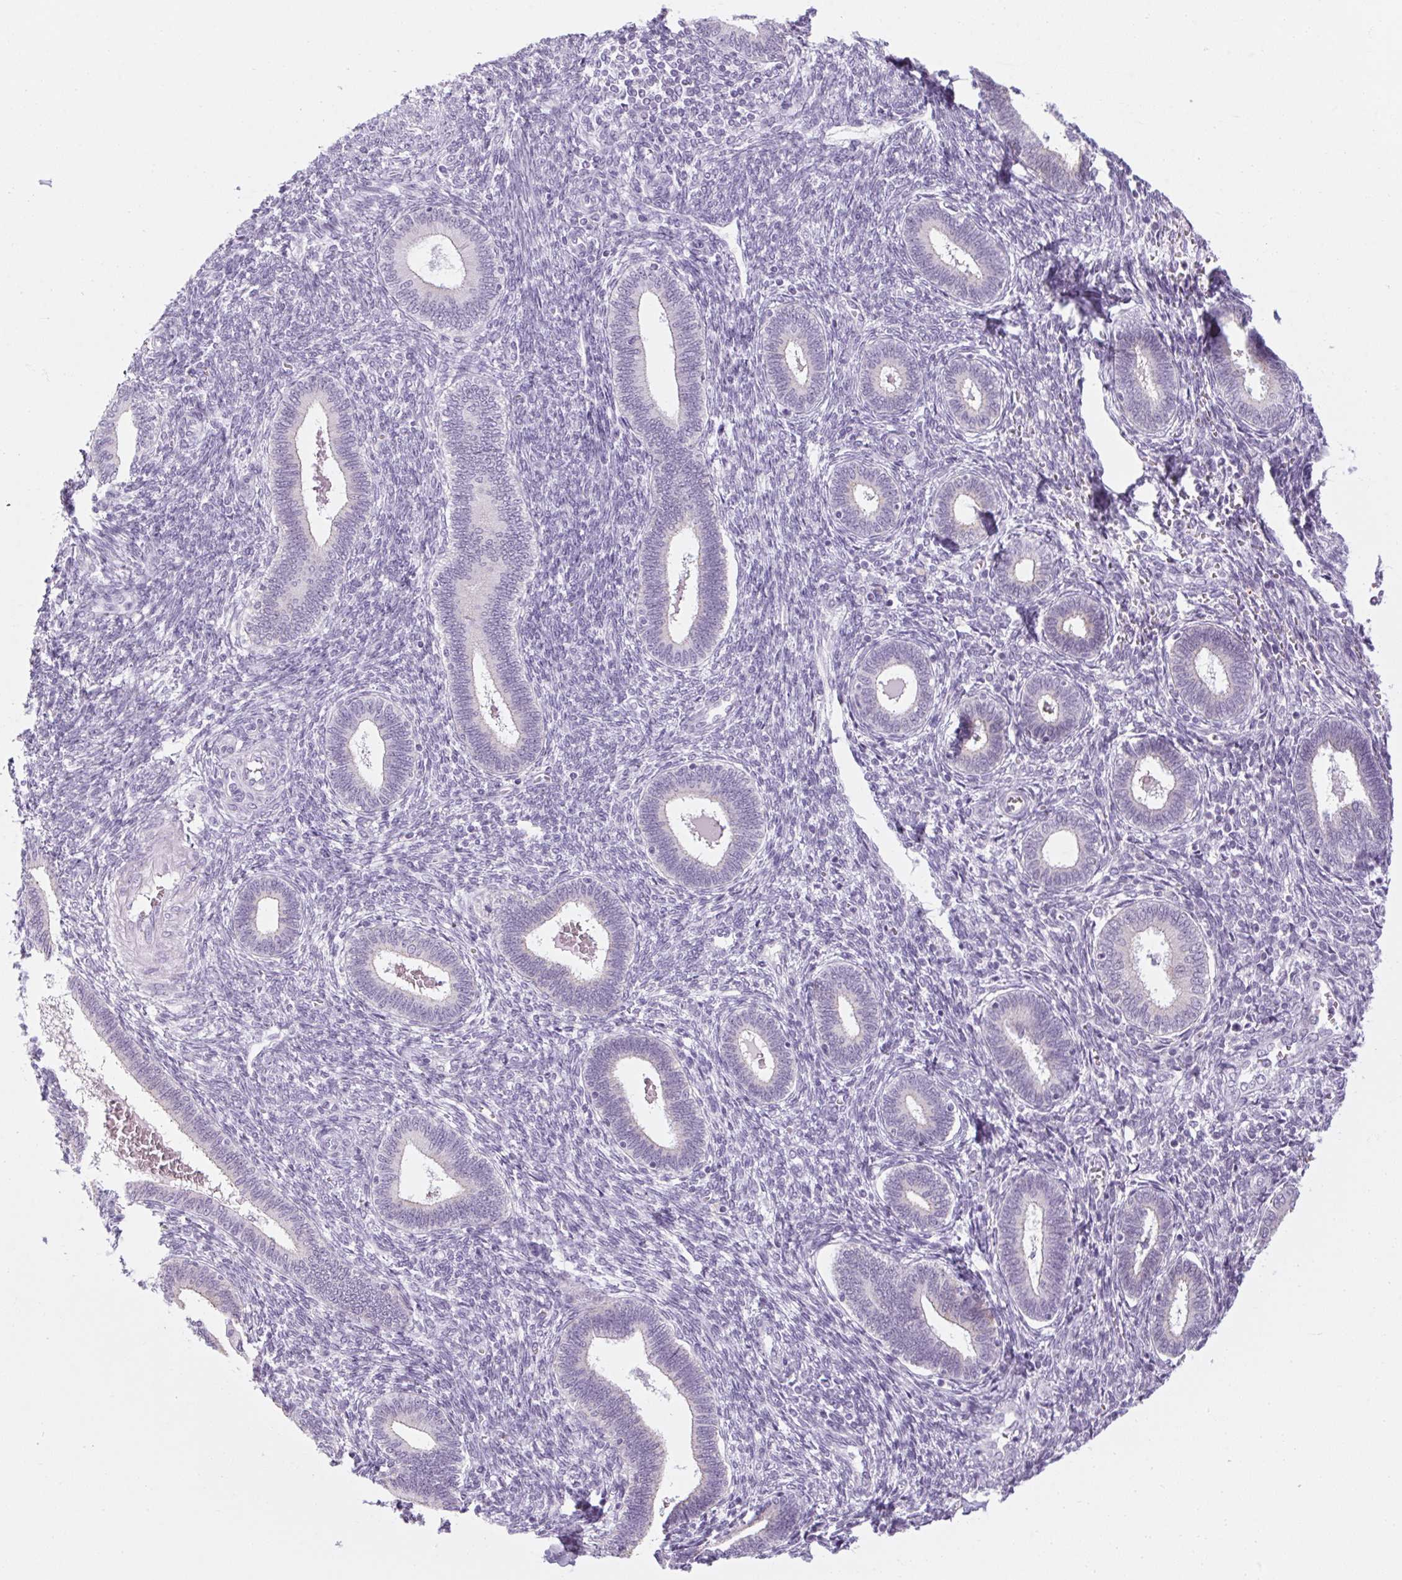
{"staining": {"intensity": "negative", "quantity": "none", "location": "none"}, "tissue": "endometrium", "cell_type": "Cells in endometrial stroma", "image_type": "normal", "snomed": [{"axis": "morphology", "description": "Normal tissue, NOS"}, {"axis": "topography", "description": "Endometrium"}], "caption": "IHC image of benign endometrium: endometrium stained with DAB displays no significant protein staining in cells in endometrial stroma. (Immunohistochemistry (ihc), brightfield microscopy, high magnification).", "gene": "RPTN", "patient": {"sex": "female", "age": 42}}